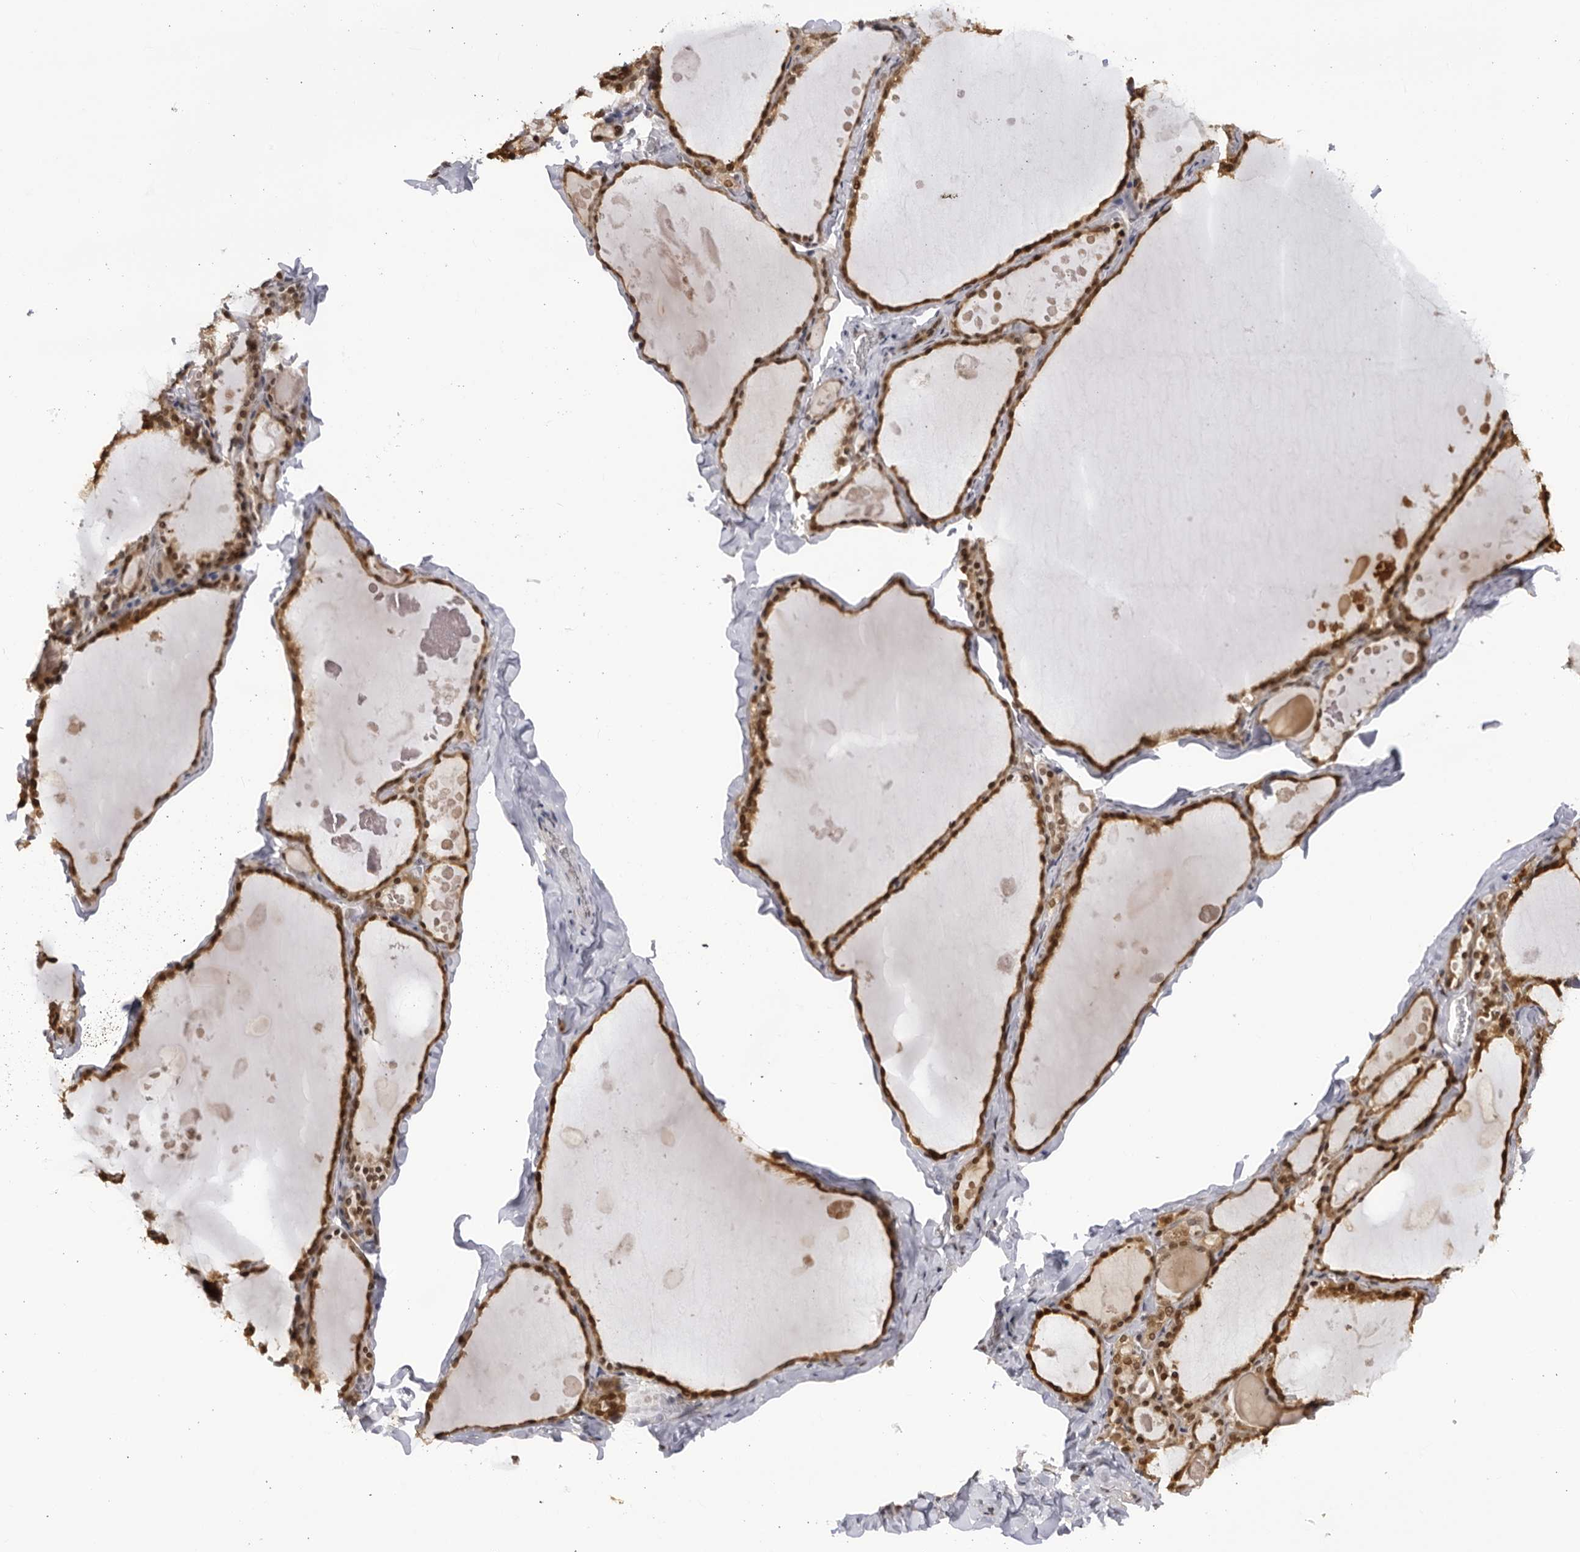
{"staining": {"intensity": "weak", "quantity": ">75%", "location": "cytoplasmic/membranous,nuclear"}, "tissue": "thyroid gland", "cell_type": "Glandular cells", "image_type": "normal", "snomed": [{"axis": "morphology", "description": "Normal tissue, NOS"}, {"axis": "topography", "description": "Thyroid gland"}], "caption": "Thyroid gland was stained to show a protein in brown. There is low levels of weak cytoplasmic/membranous,nuclear positivity in about >75% of glandular cells. The protein is shown in brown color, while the nuclei are stained blue.", "gene": "RASGEF1C", "patient": {"sex": "male", "age": 56}}